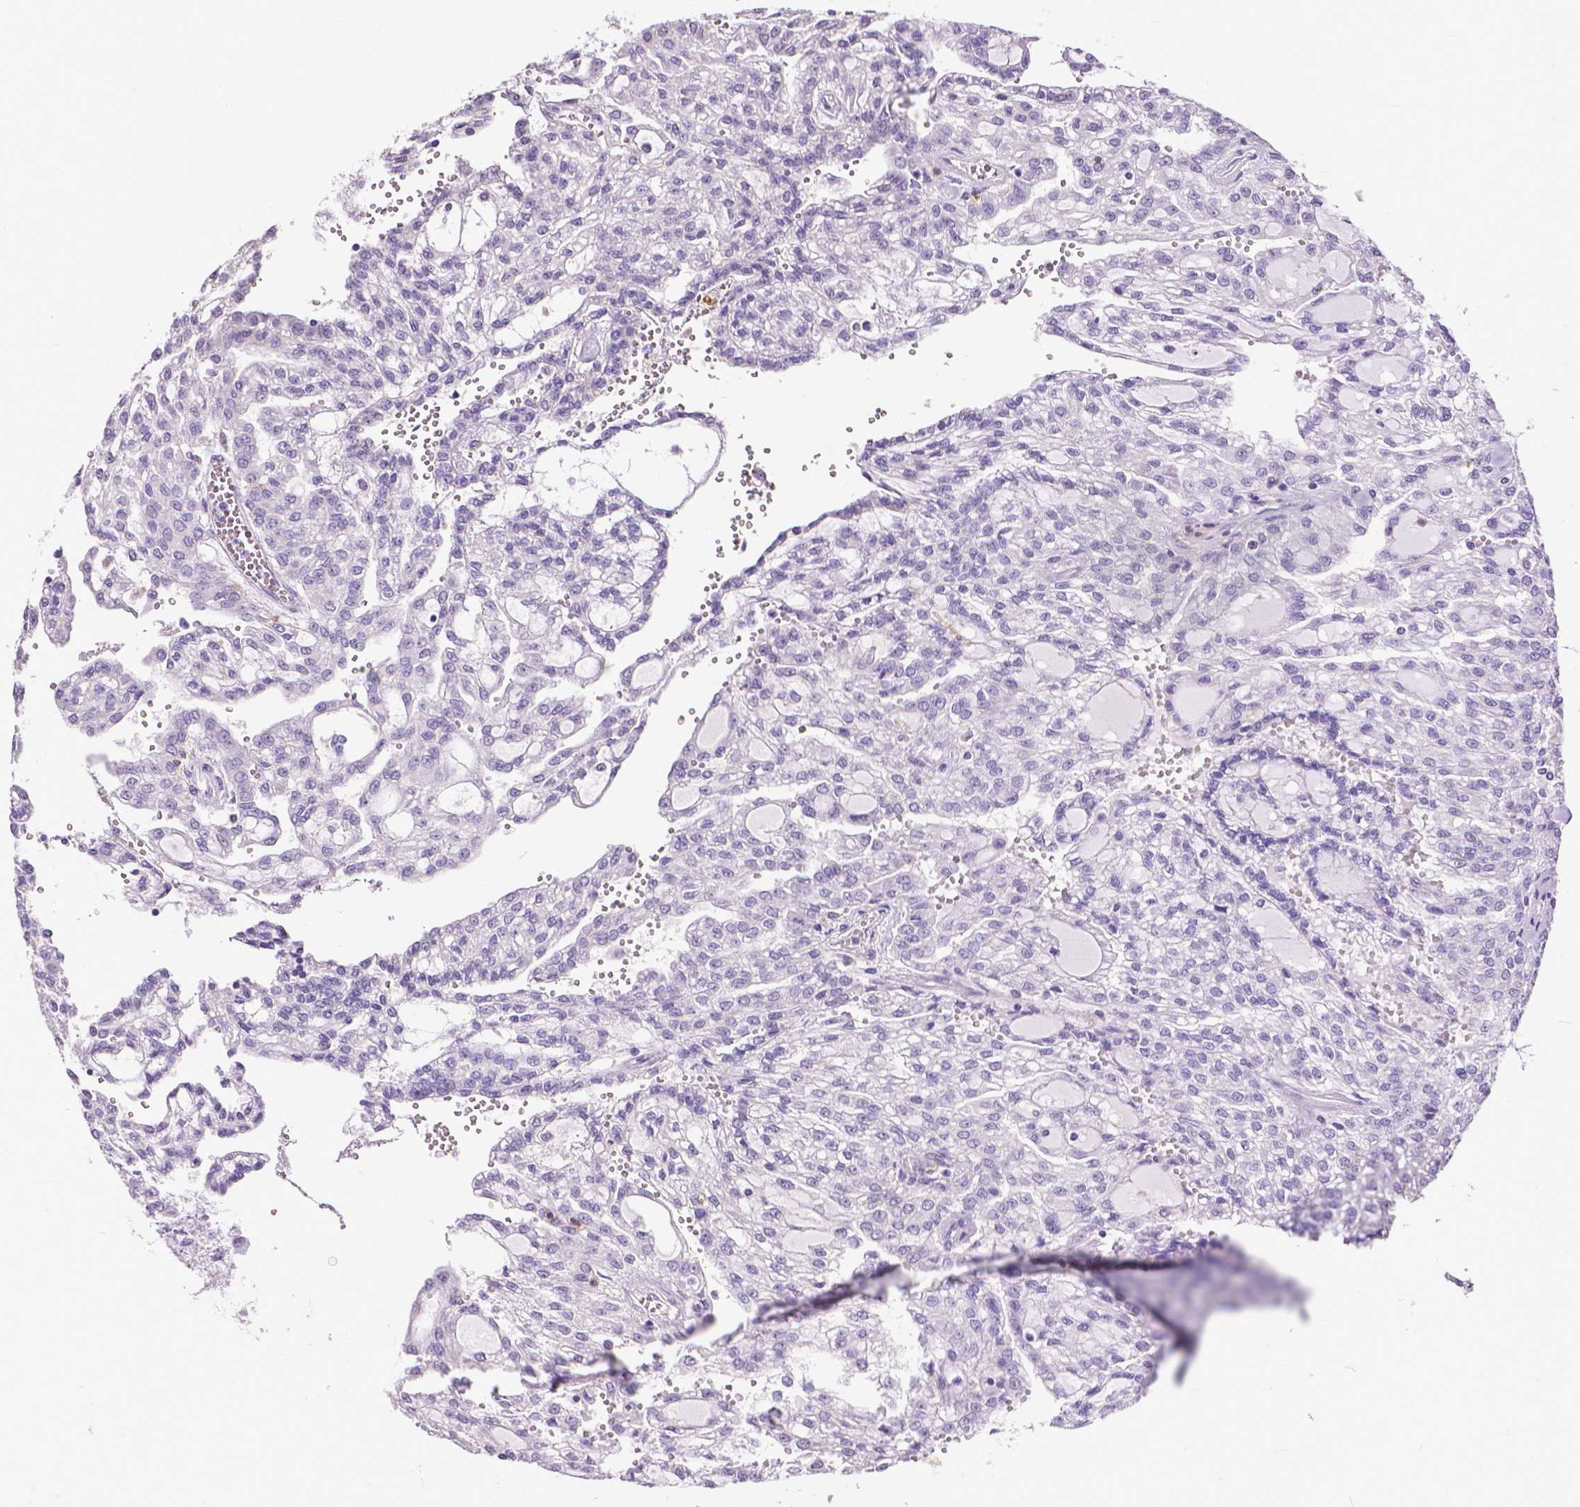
{"staining": {"intensity": "negative", "quantity": "none", "location": "none"}, "tissue": "renal cancer", "cell_type": "Tumor cells", "image_type": "cancer", "snomed": [{"axis": "morphology", "description": "Adenocarcinoma, NOS"}, {"axis": "topography", "description": "Kidney"}], "caption": "Histopathology image shows no significant protein staining in tumor cells of renal cancer (adenocarcinoma). (DAB immunohistochemistry, high magnification).", "gene": "CD4", "patient": {"sex": "male", "age": 63}}